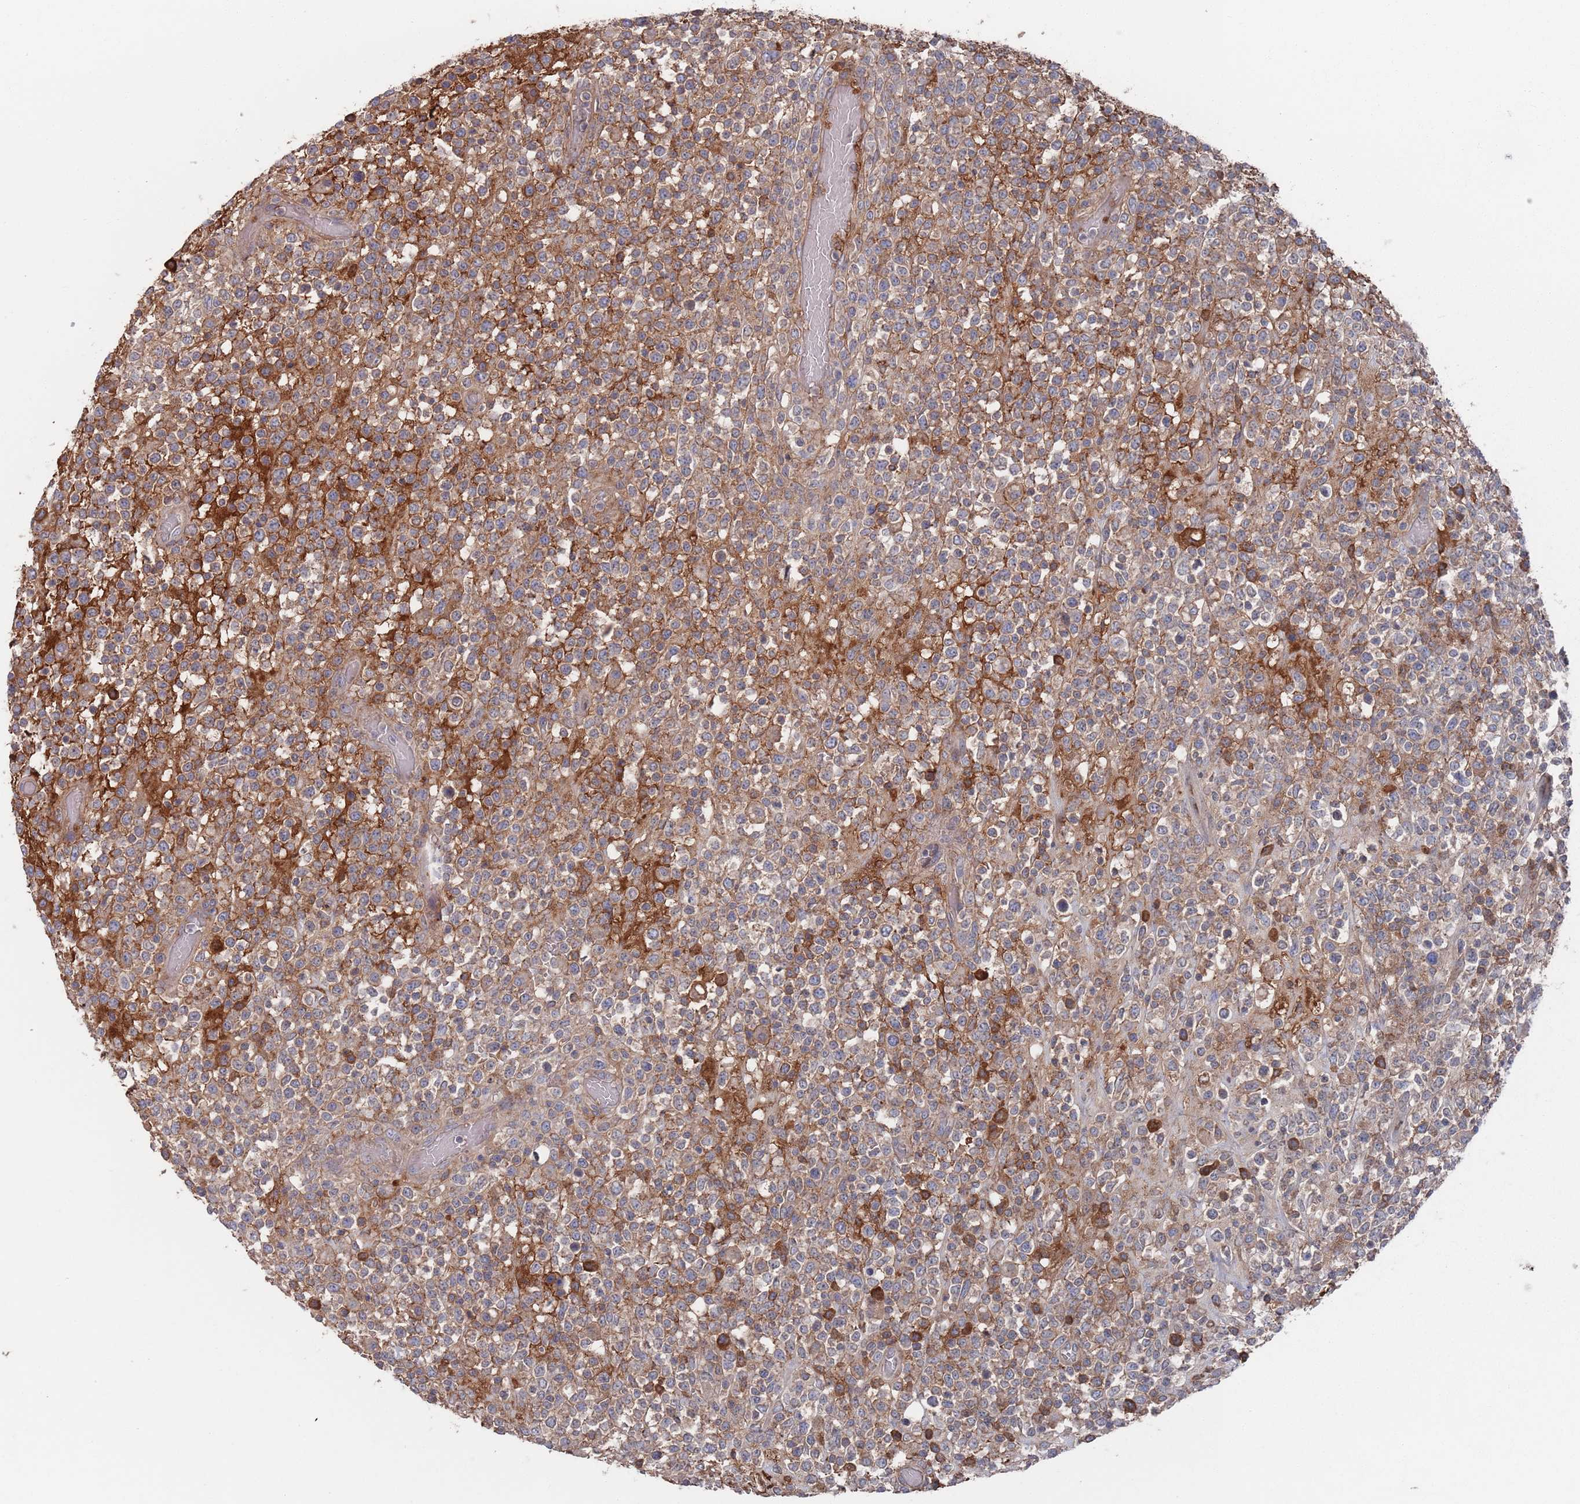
{"staining": {"intensity": "weak", "quantity": "<25%", "location": "cytoplasmic/membranous"}, "tissue": "lymphoma", "cell_type": "Tumor cells", "image_type": "cancer", "snomed": [{"axis": "morphology", "description": "Malignant lymphoma, non-Hodgkin's type, High grade"}, {"axis": "topography", "description": "Colon"}], "caption": "Lymphoma stained for a protein using immunohistochemistry (IHC) displays no staining tumor cells.", "gene": "PLEKHA4", "patient": {"sex": "female", "age": 53}}